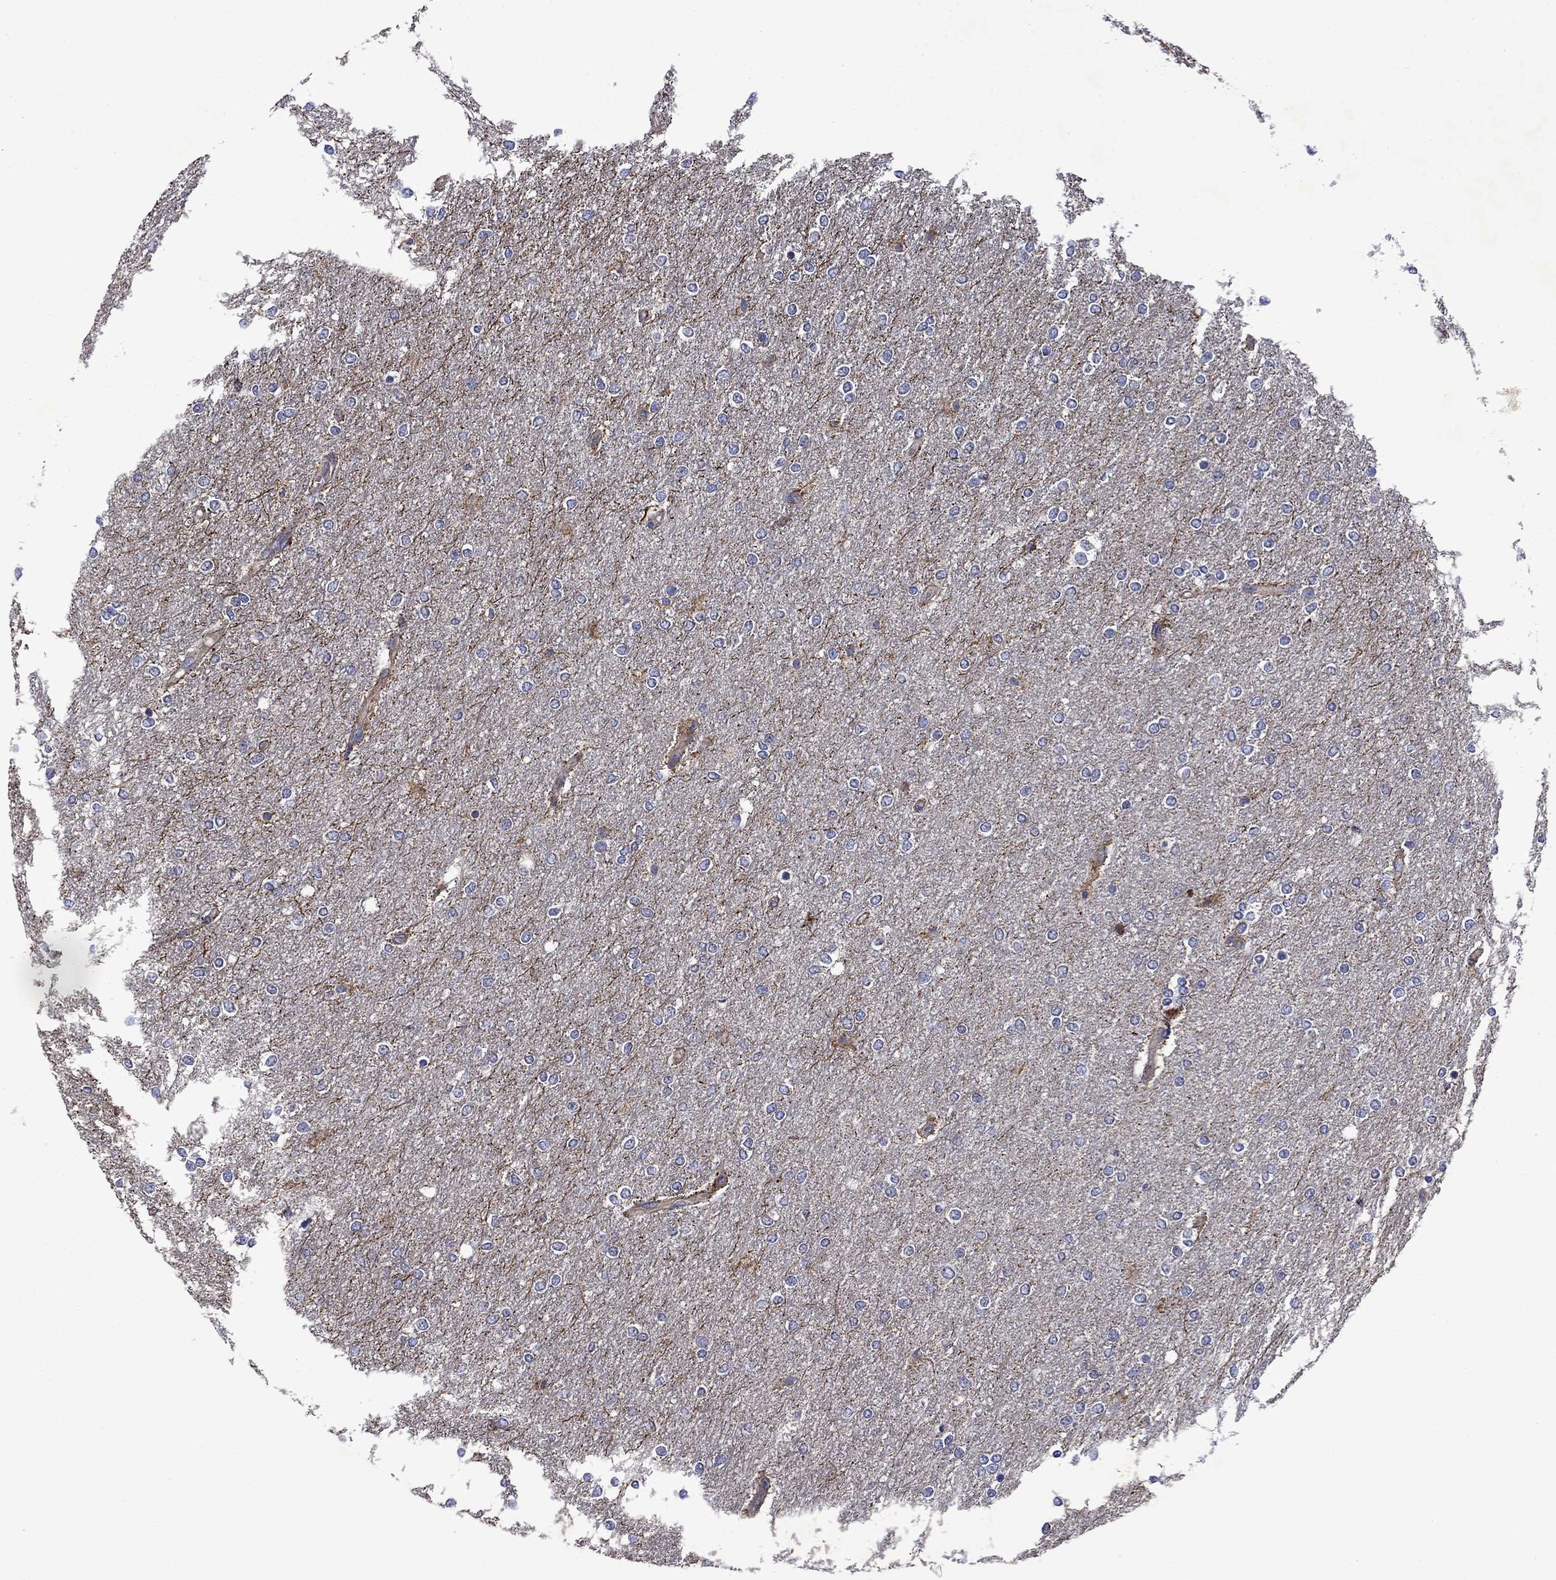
{"staining": {"intensity": "strong", "quantity": "<25%", "location": "cytoplasmic/membranous"}, "tissue": "glioma", "cell_type": "Tumor cells", "image_type": "cancer", "snomed": [{"axis": "morphology", "description": "Glioma, malignant, High grade"}, {"axis": "topography", "description": "Brain"}], "caption": "Protein expression analysis of human malignant high-grade glioma reveals strong cytoplasmic/membranous expression in approximately <25% of tumor cells.", "gene": "KIF22", "patient": {"sex": "female", "age": 61}}